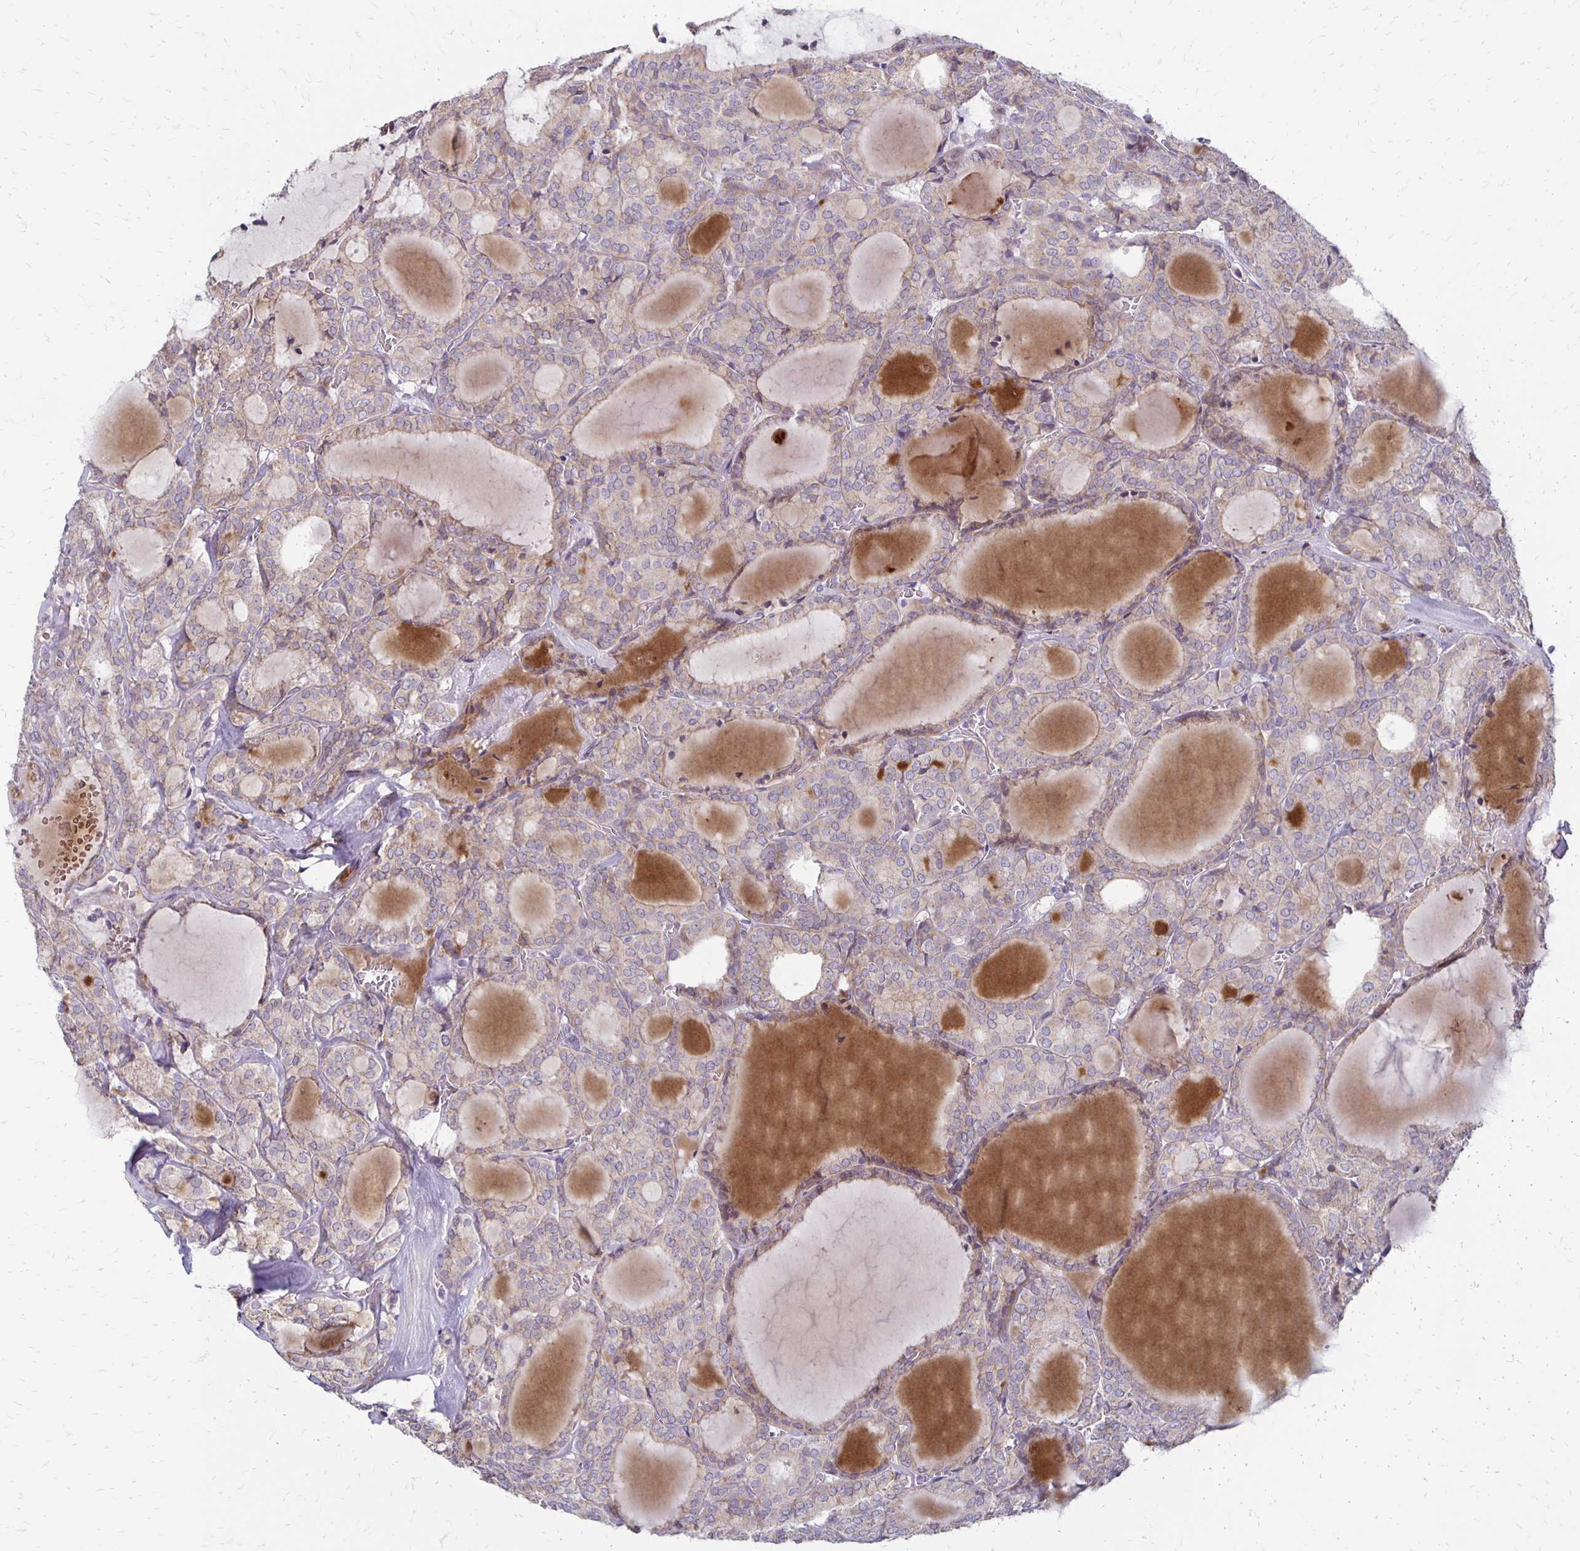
{"staining": {"intensity": "negative", "quantity": "none", "location": "none"}, "tissue": "thyroid cancer", "cell_type": "Tumor cells", "image_type": "cancer", "snomed": [{"axis": "morphology", "description": "Follicular adenoma carcinoma, NOS"}, {"axis": "topography", "description": "Thyroid gland"}], "caption": "Immunohistochemical staining of thyroid cancer (follicular adenoma carcinoma) exhibits no significant positivity in tumor cells.", "gene": "KATNBL1", "patient": {"sex": "male", "age": 74}}